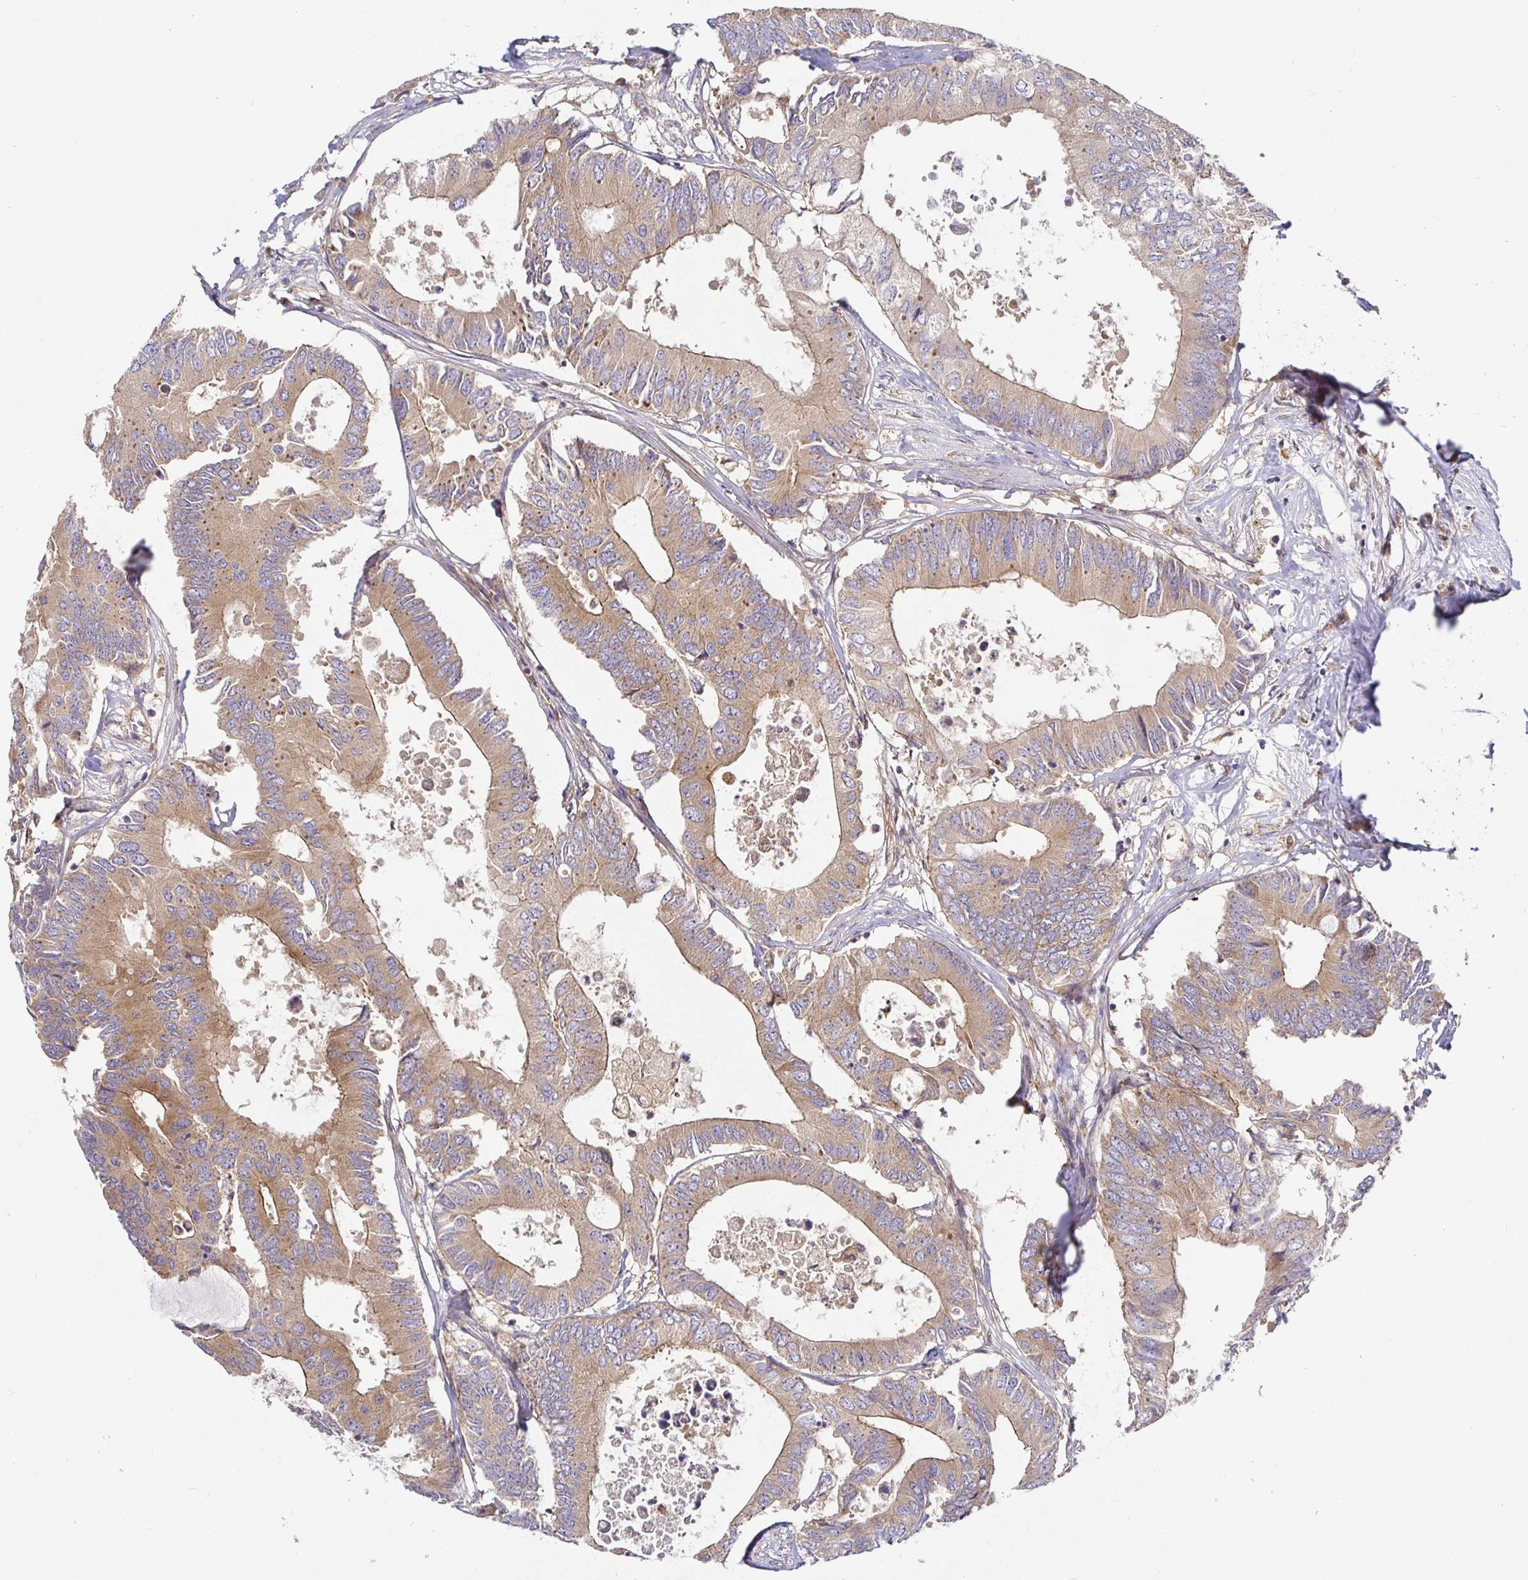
{"staining": {"intensity": "moderate", "quantity": ">75%", "location": "cytoplasmic/membranous"}, "tissue": "colorectal cancer", "cell_type": "Tumor cells", "image_type": "cancer", "snomed": [{"axis": "morphology", "description": "Adenocarcinoma, NOS"}, {"axis": "topography", "description": "Colon"}], "caption": "Tumor cells reveal medium levels of moderate cytoplasmic/membranous expression in approximately >75% of cells in adenocarcinoma (colorectal).", "gene": "SNX8", "patient": {"sex": "male", "age": 71}}